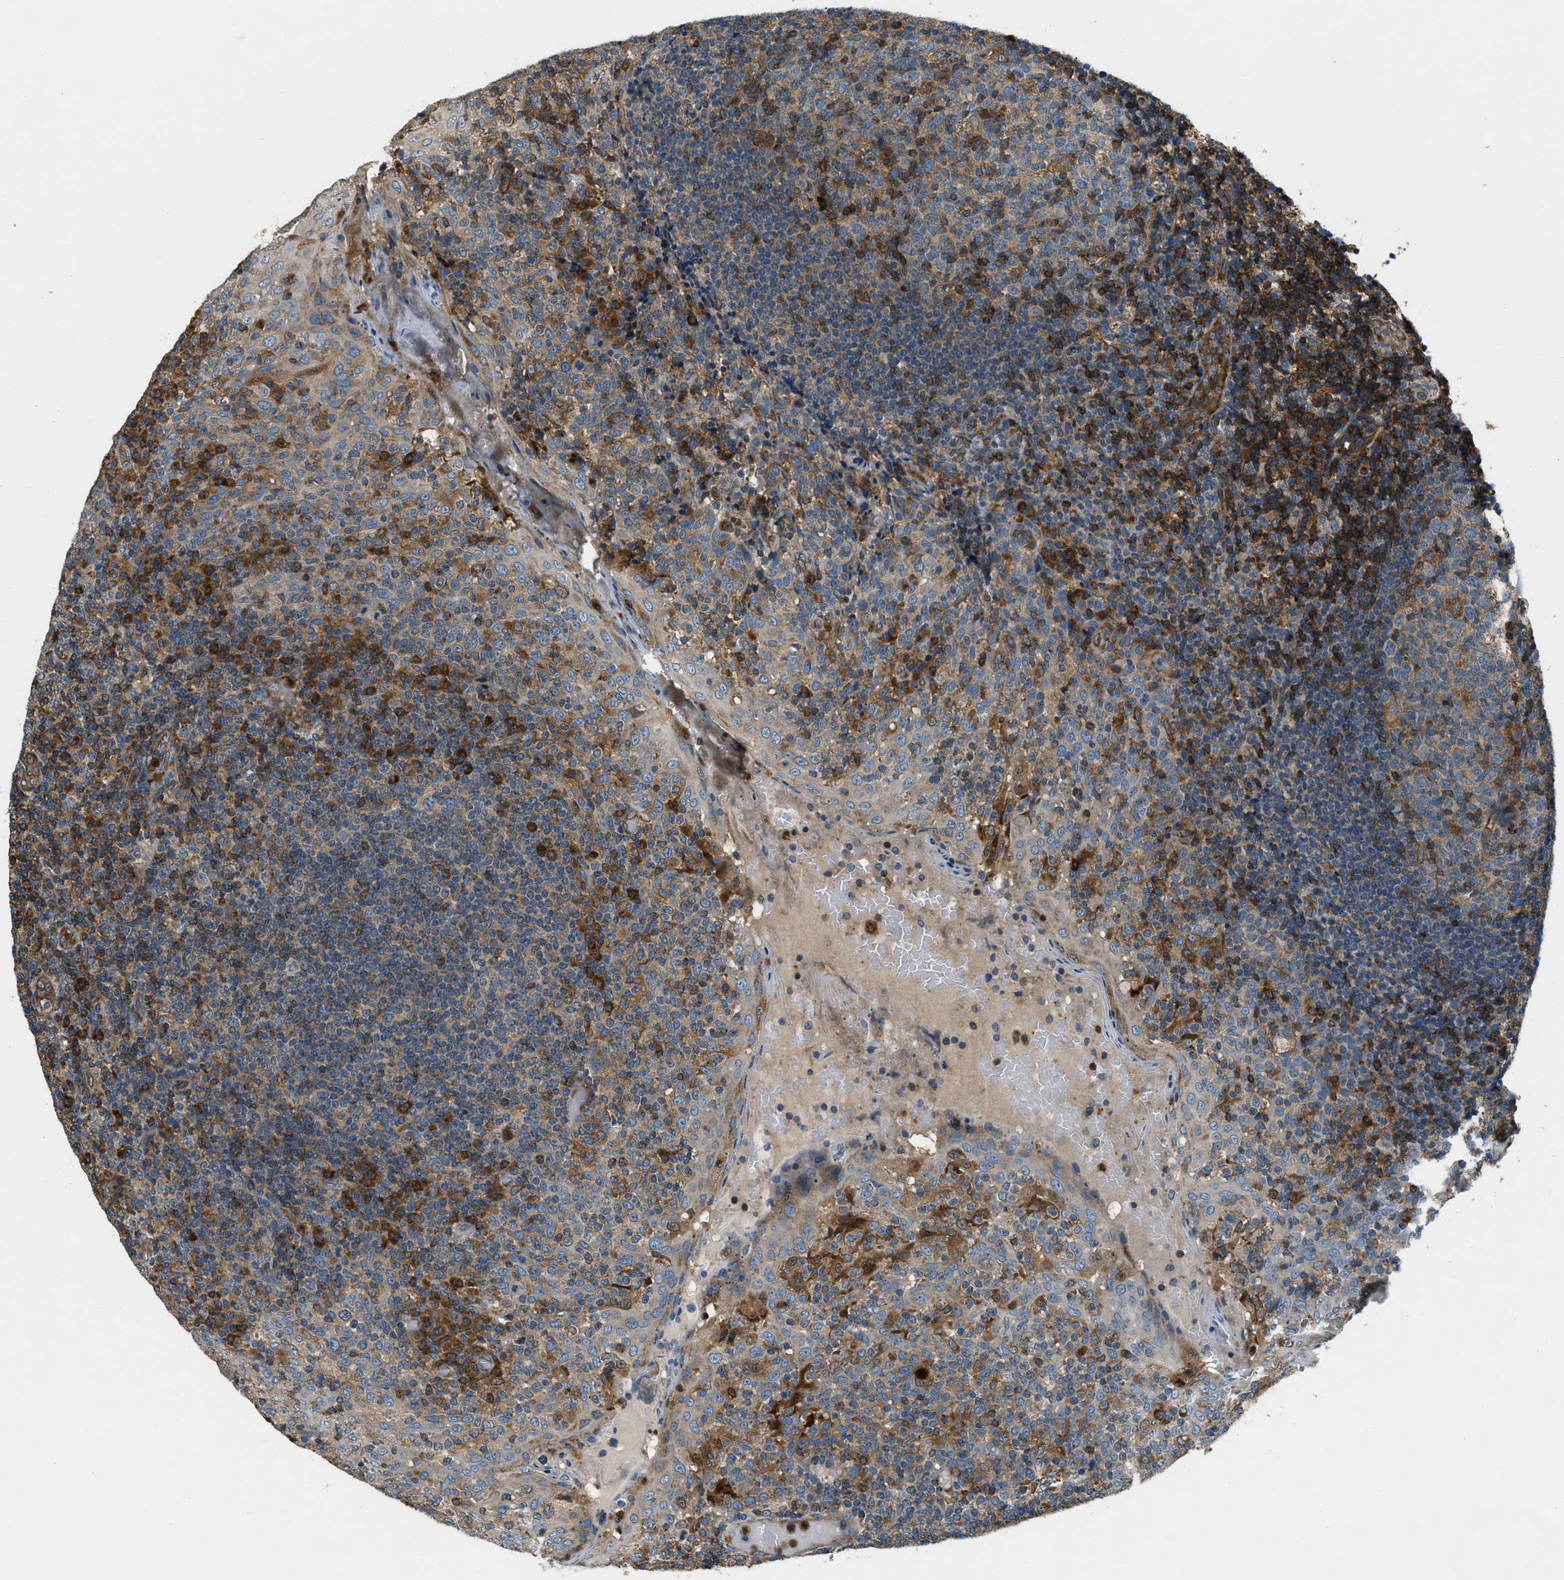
{"staining": {"intensity": "moderate", "quantity": "25%-75%", "location": "cytoplasmic/membranous"}, "tissue": "tonsil", "cell_type": "Germinal center cells", "image_type": "normal", "snomed": [{"axis": "morphology", "description": "Normal tissue, NOS"}, {"axis": "topography", "description": "Tonsil"}], "caption": "Immunohistochemistry (IHC) micrograph of unremarkable tonsil: human tonsil stained using IHC displays medium levels of moderate protein expression localized specifically in the cytoplasmic/membranous of germinal center cells, appearing as a cytoplasmic/membranous brown color.", "gene": "GIMAP8", "patient": {"sex": "female", "age": 19}}